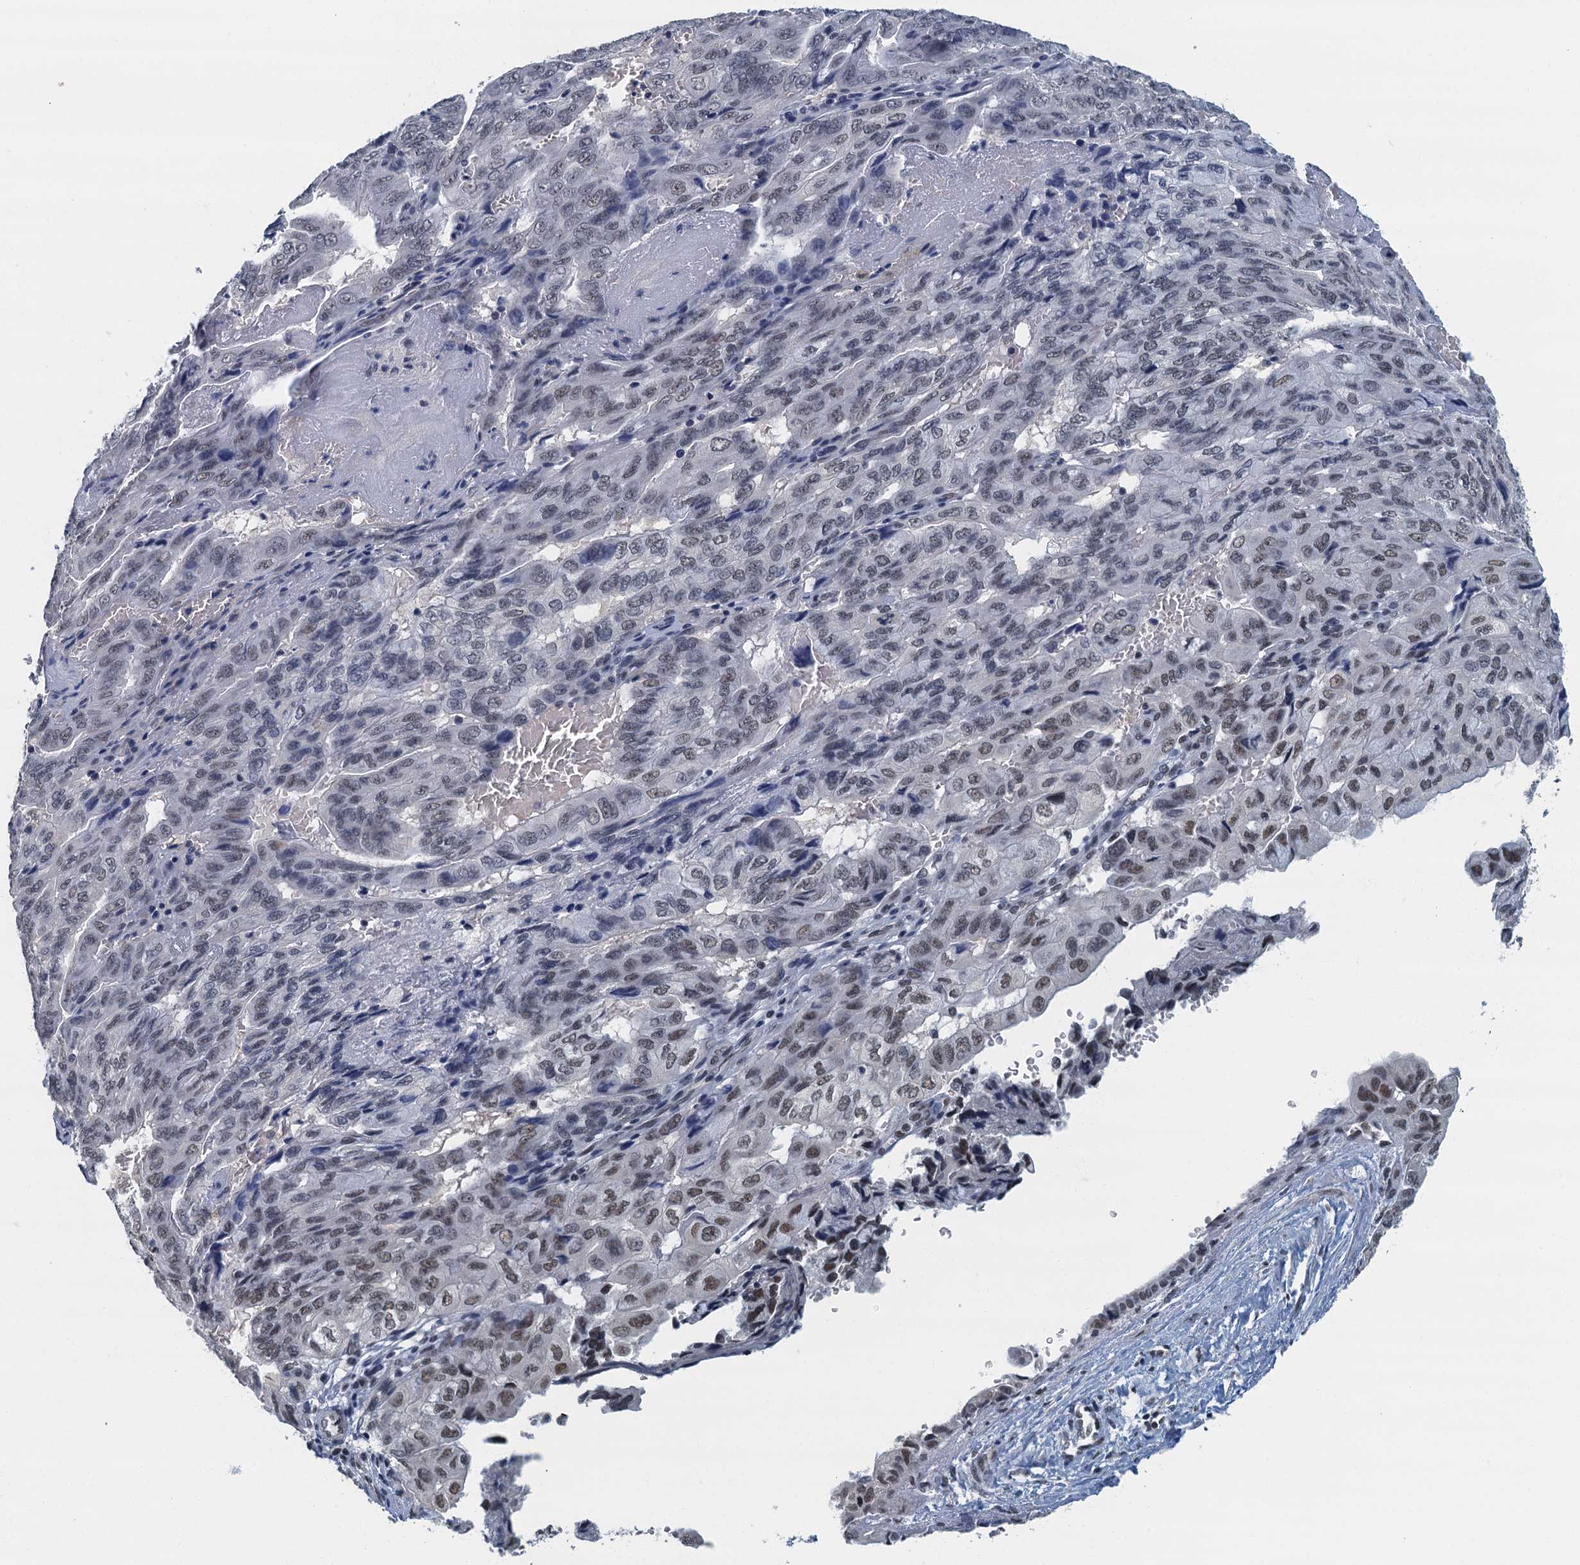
{"staining": {"intensity": "moderate", "quantity": "<25%", "location": "nuclear"}, "tissue": "pancreatic cancer", "cell_type": "Tumor cells", "image_type": "cancer", "snomed": [{"axis": "morphology", "description": "Adenocarcinoma, NOS"}, {"axis": "topography", "description": "Pancreas"}], "caption": "Adenocarcinoma (pancreatic) stained with a protein marker exhibits moderate staining in tumor cells.", "gene": "GADL1", "patient": {"sex": "male", "age": 51}}